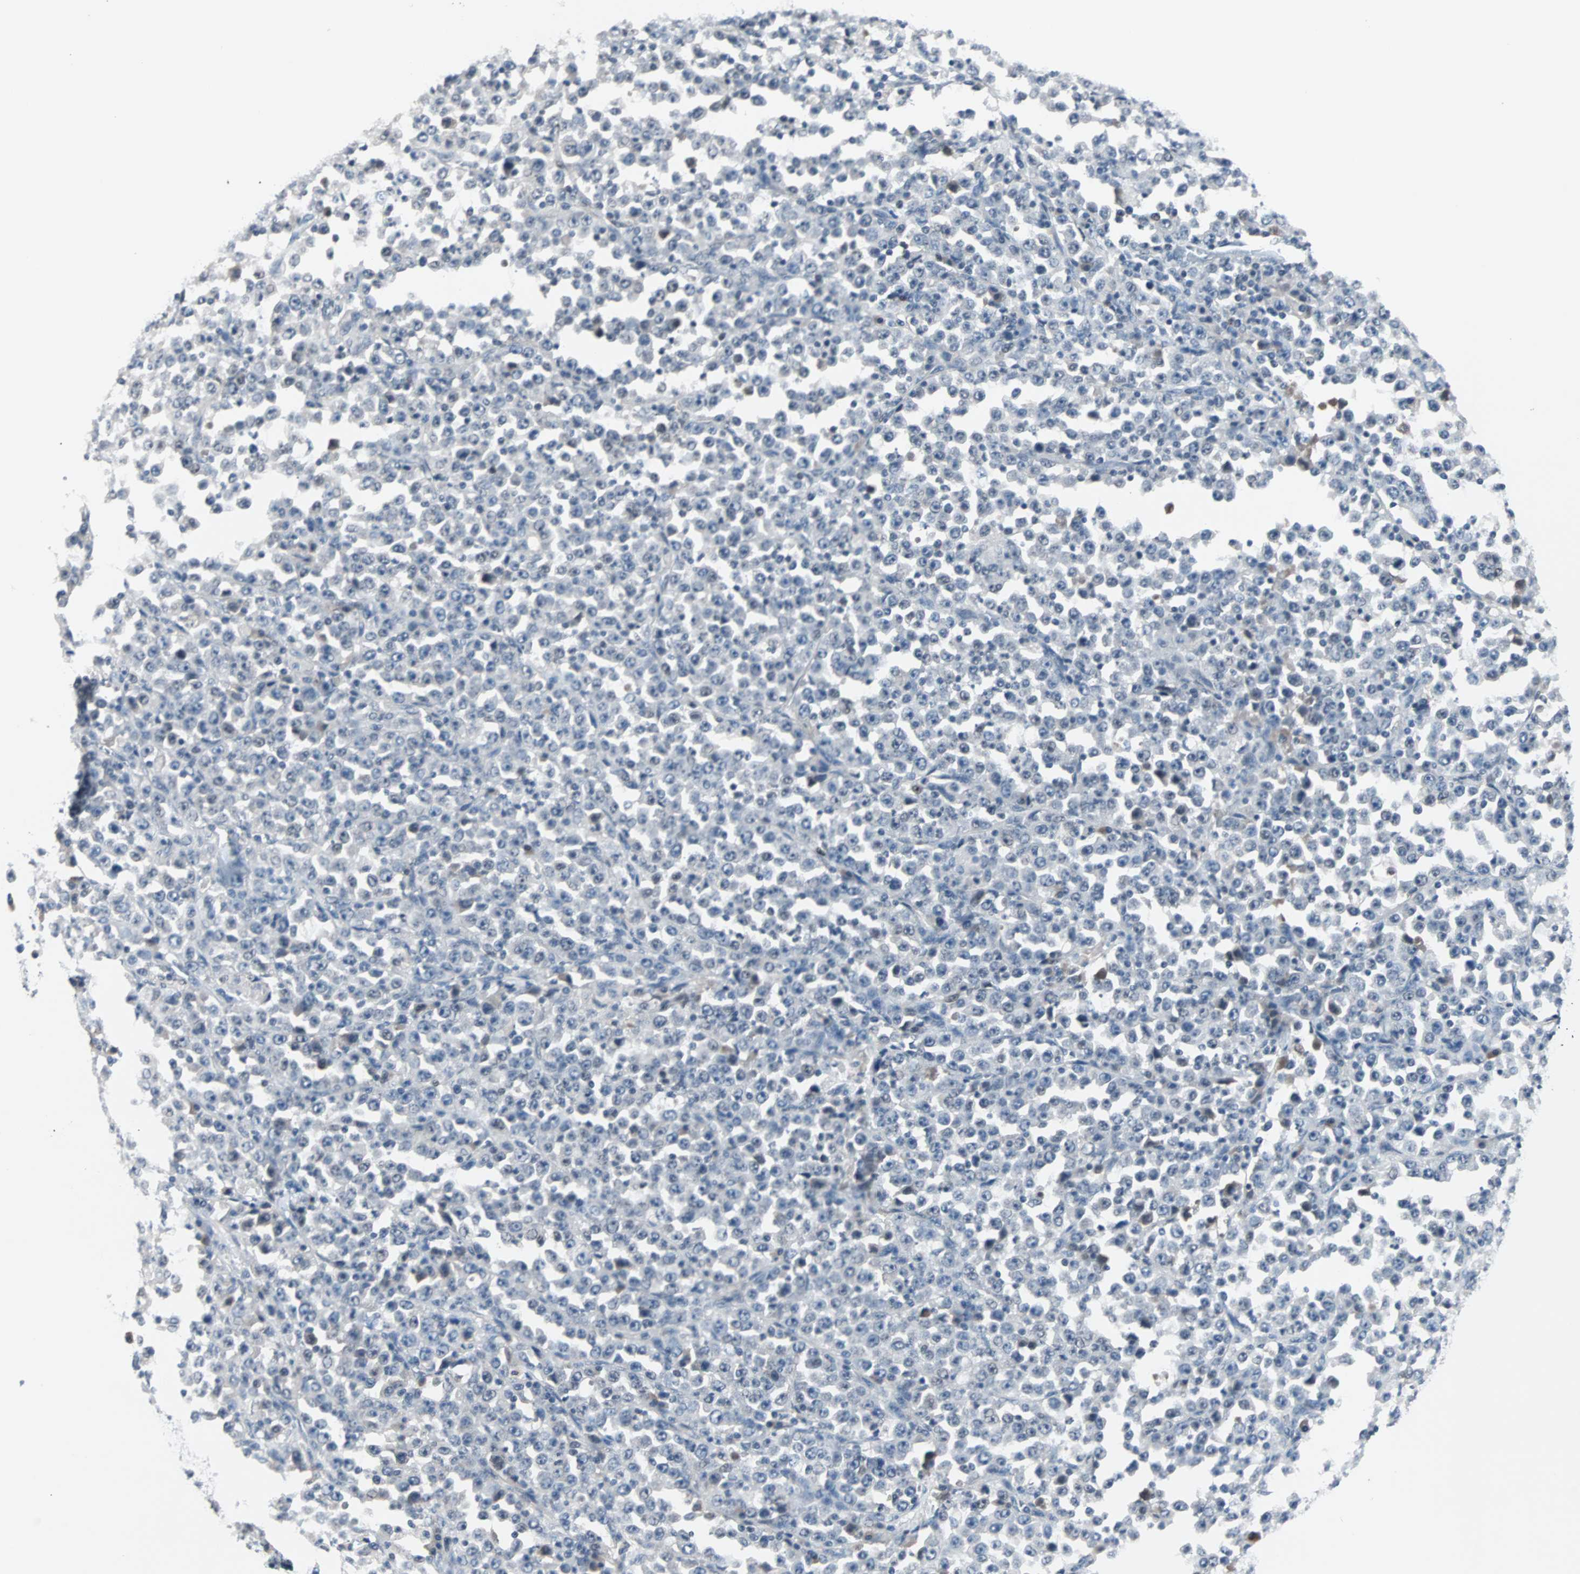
{"staining": {"intensity": "negative", "quantity": "none", "location": "none"}, "tissue": "stomach cancer", "cell_type": "Tumor cells", "image_type": "cancer", "snomed": [{"axis": "morphology", "description": "Normal tissue, NOS"}, {"axis": "morphology", "description": "Adenocarcinoma, NOS"}, {"axis": "topography", "description": "Stomach, upper"}, {"axis": "topography", "description": "Stomach"}], "caption": "Tumor cells show no significant protein staining in adenocarcinoma (stomach). (Stains: DAB (3,3'-diaminobenzidine) IHC with hematoxylin counter stain, Microscopy: brightfield microscopy at high magnification).", "gene": "CCNE2", "patient": {"sex": "male", "age": 59}}